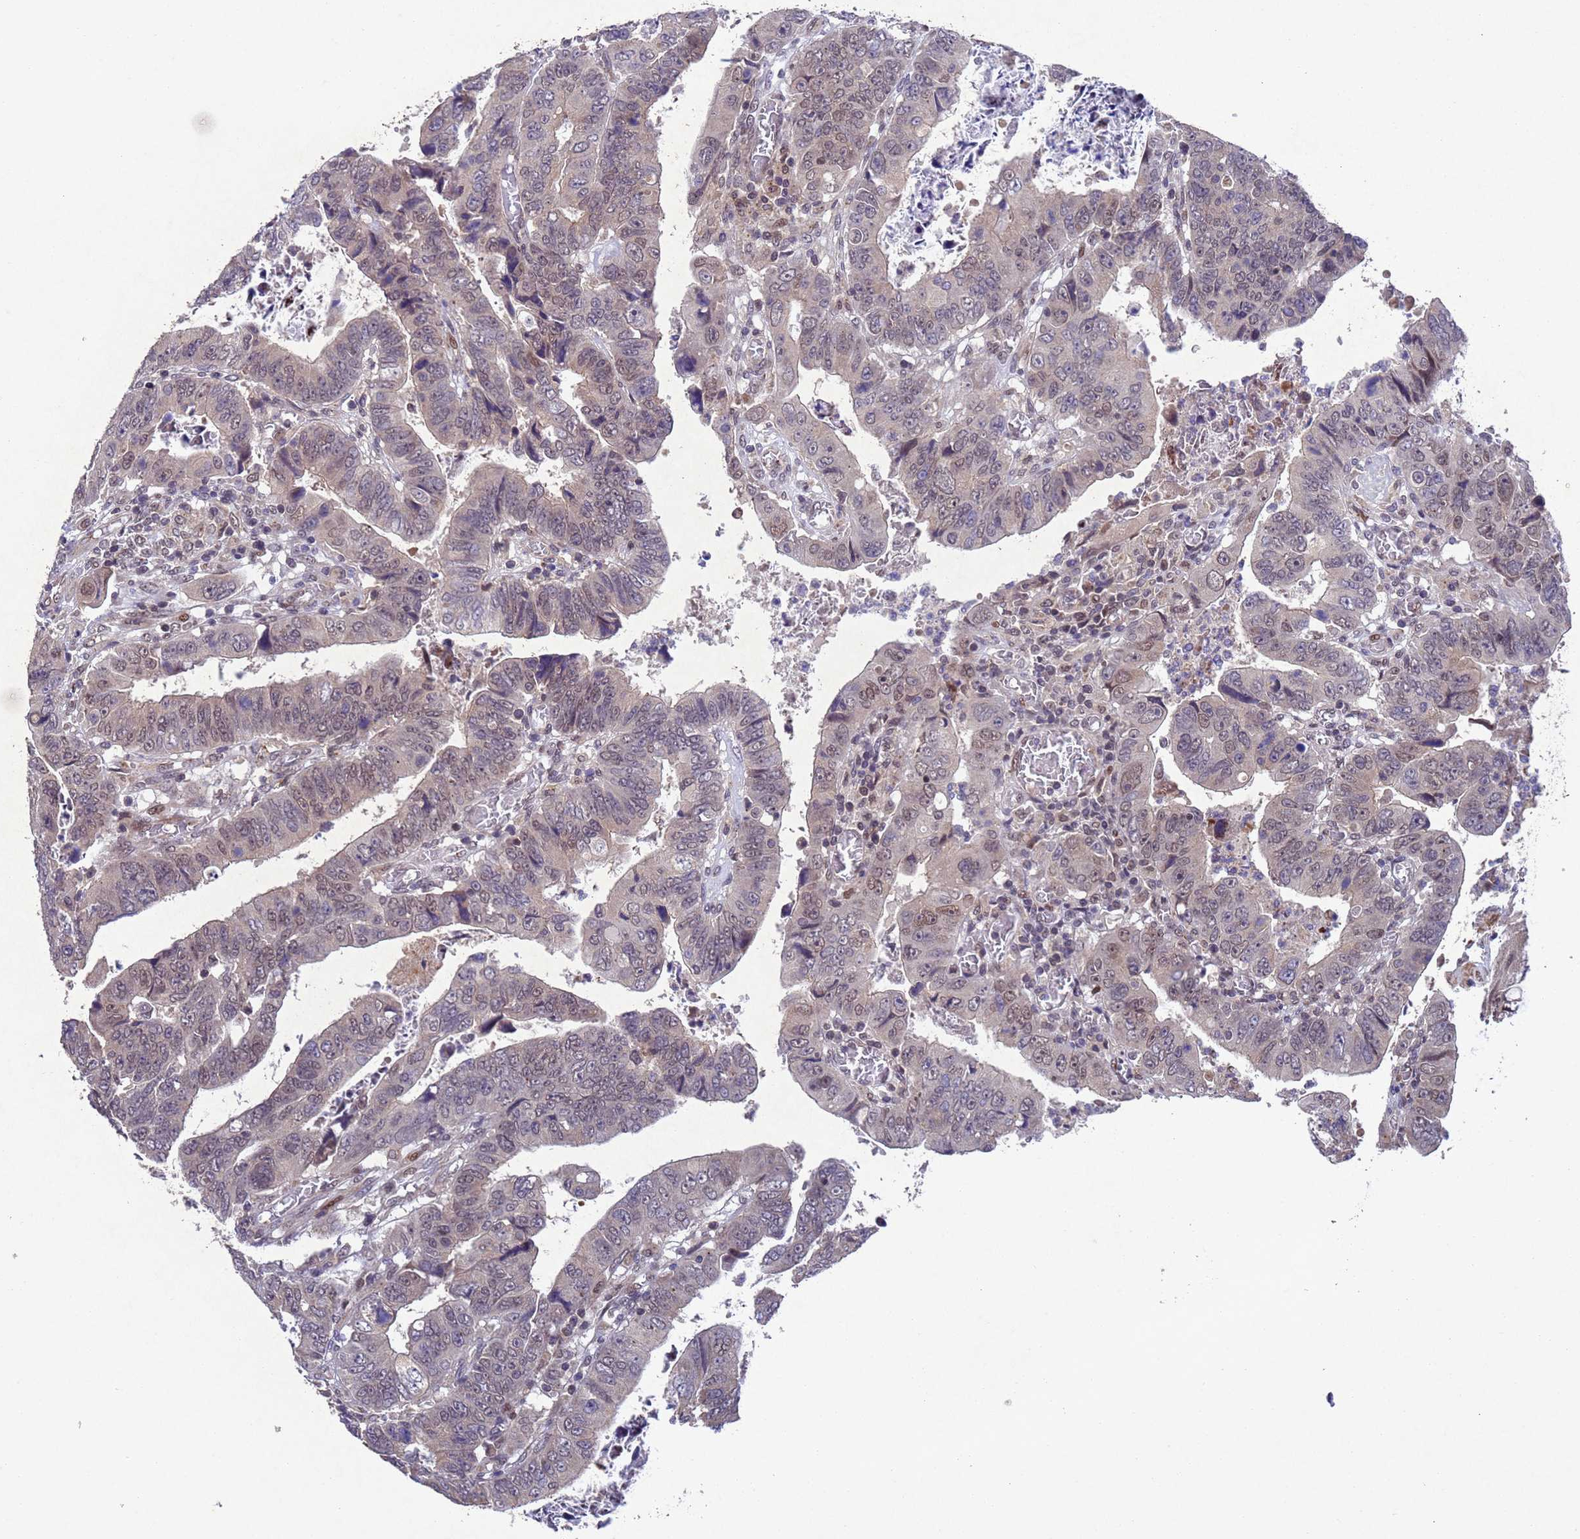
{"staining": {"intensity": "weak", "quantity": "25%-75%", "location": "nuclear"}, "tissue": "colorectal cancer", "cell_type": "Tumor cells", "image_type": "cancer", "snomed": [{"axis": "morphology", "description": "Normal tissue, NOS"}, {"axis": "morphology", "description": "Adenocarcinoma, NOS"}, {"axis": "topography", "description": "Rectum"}], "caption": "Immunohistochemical staining of colorectal adenocarcinoma reveals low levels of weak nuclear expression in approximately 25%-75% of tumor cells.", "gene": "TBK1", "patient": {"sex": "female", "age": 65}}